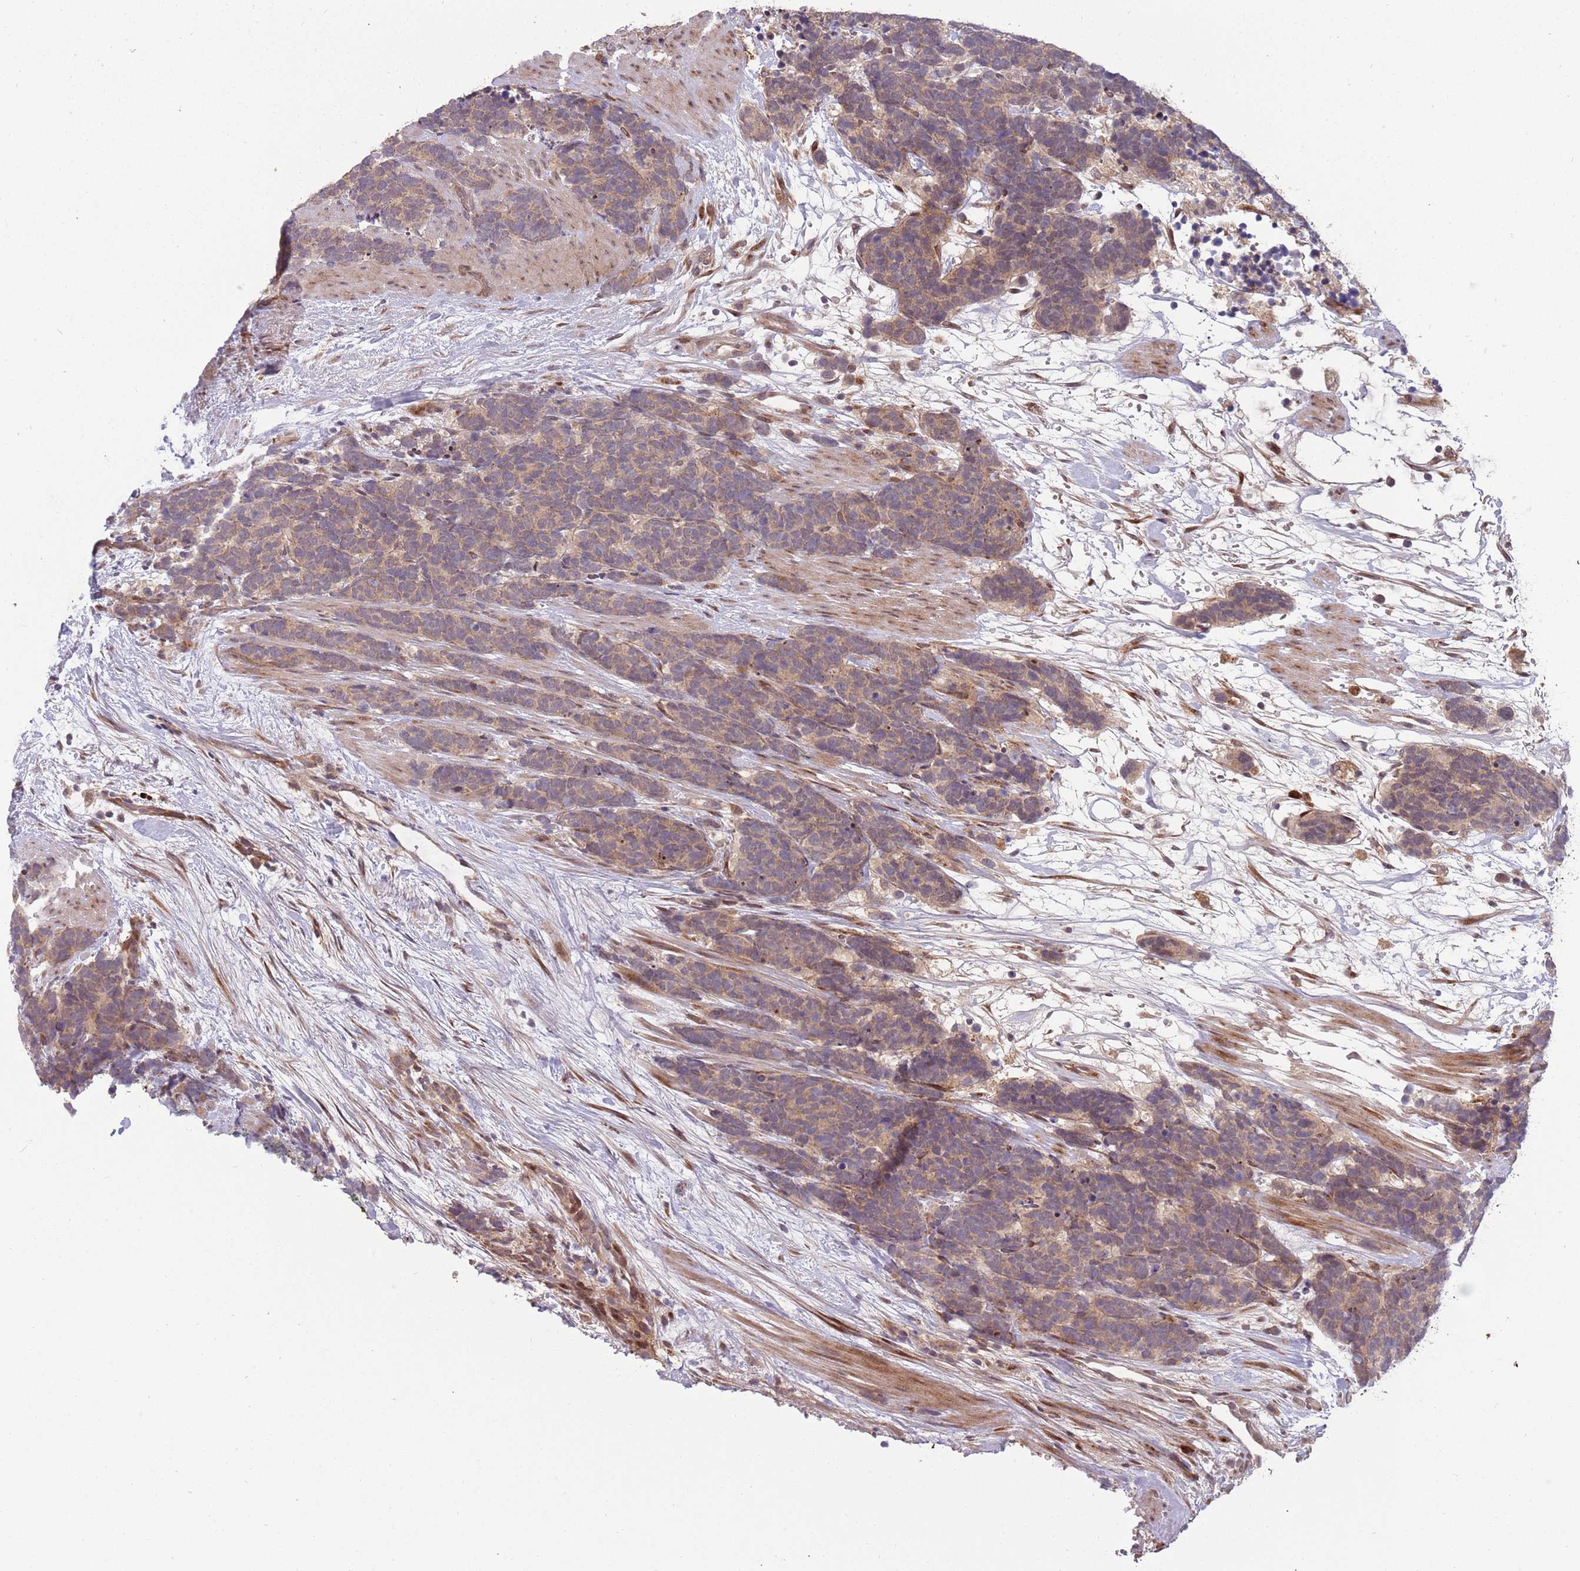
{"staining": {"intensity": "weak", "quantity": ">75%", "location": "cytoplasmic/membranous"}, "tissue": "carcinoid", "cell_type": "Tumor cells", "image_type": "cancer", "snomed": [{"axis": "morphology", "description": "Carcinoma, NOS"}, {"axis": "morphology", "description": "Carcinoid, malignant, NOS"}, {"axis": "topography", "description": "Prostate"}], "caption": "A brown stain labels weak cytoplasmic/membranous positivity of a protein in carcinoma tumor cells. (DAB IHC with brightfield microscopy, high magnification).", "gene": "NT5DC4", "patient": {"sex": "male", "age": 57}}